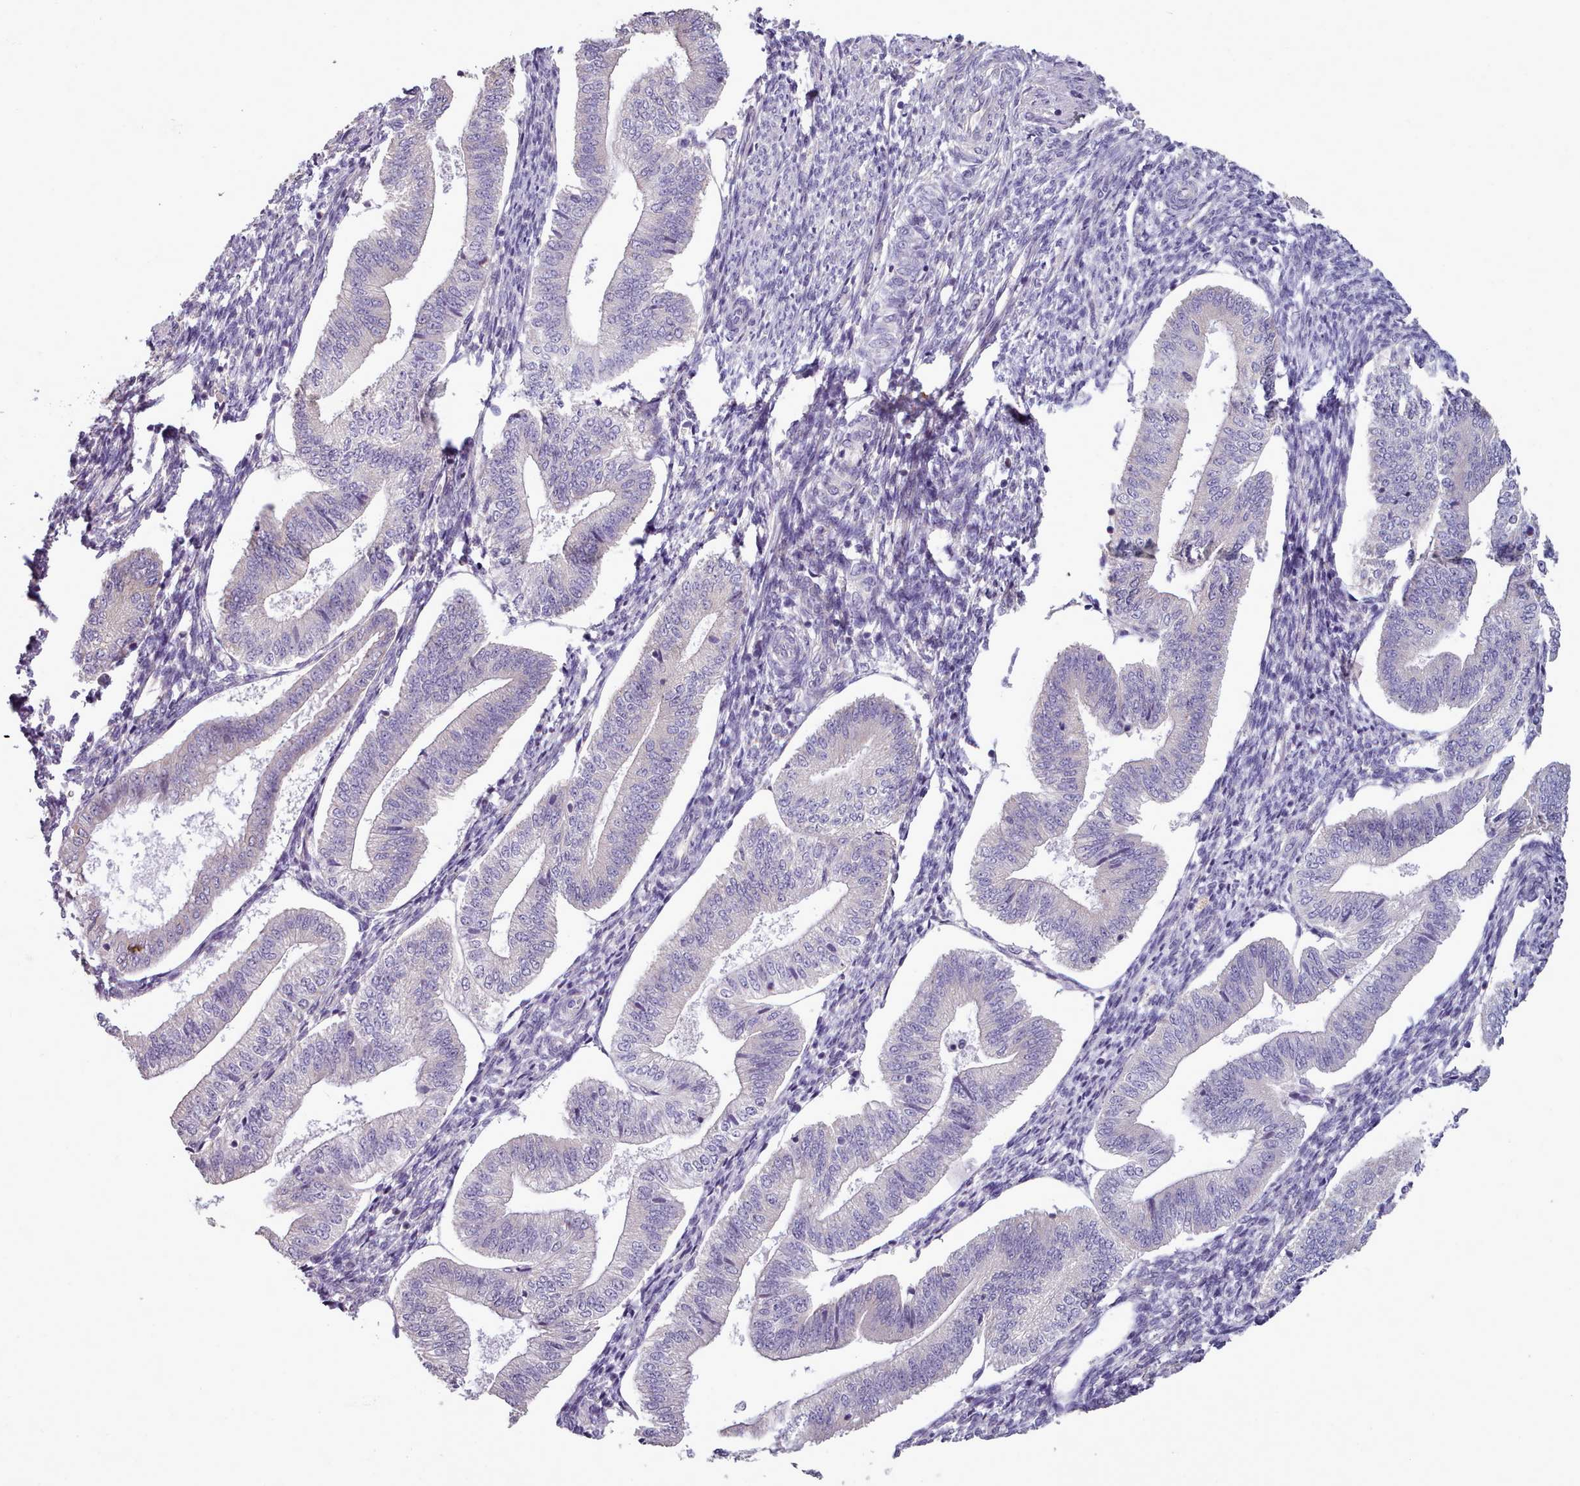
{"staining": {"intensity": "negative", "quantity": "none", "location": "none"}, "tissue": "endometrium", "cell_type": "Cells in endometrial stroma", "image_type": "normal", "snomed": [{"axis": "morphology", "description": "Normal tissue, NOS"}, {"axis": "topography", "description": "Endometrium"}], "caption": "A high-resolution photomicrograph shows immunohistochemistry (IHC) staining of normal endometrium, which exhibits no significant staining in cells in endometrial stroma.", "gene": "DPF1", "patient": {"sex": "female", "age": 34}}